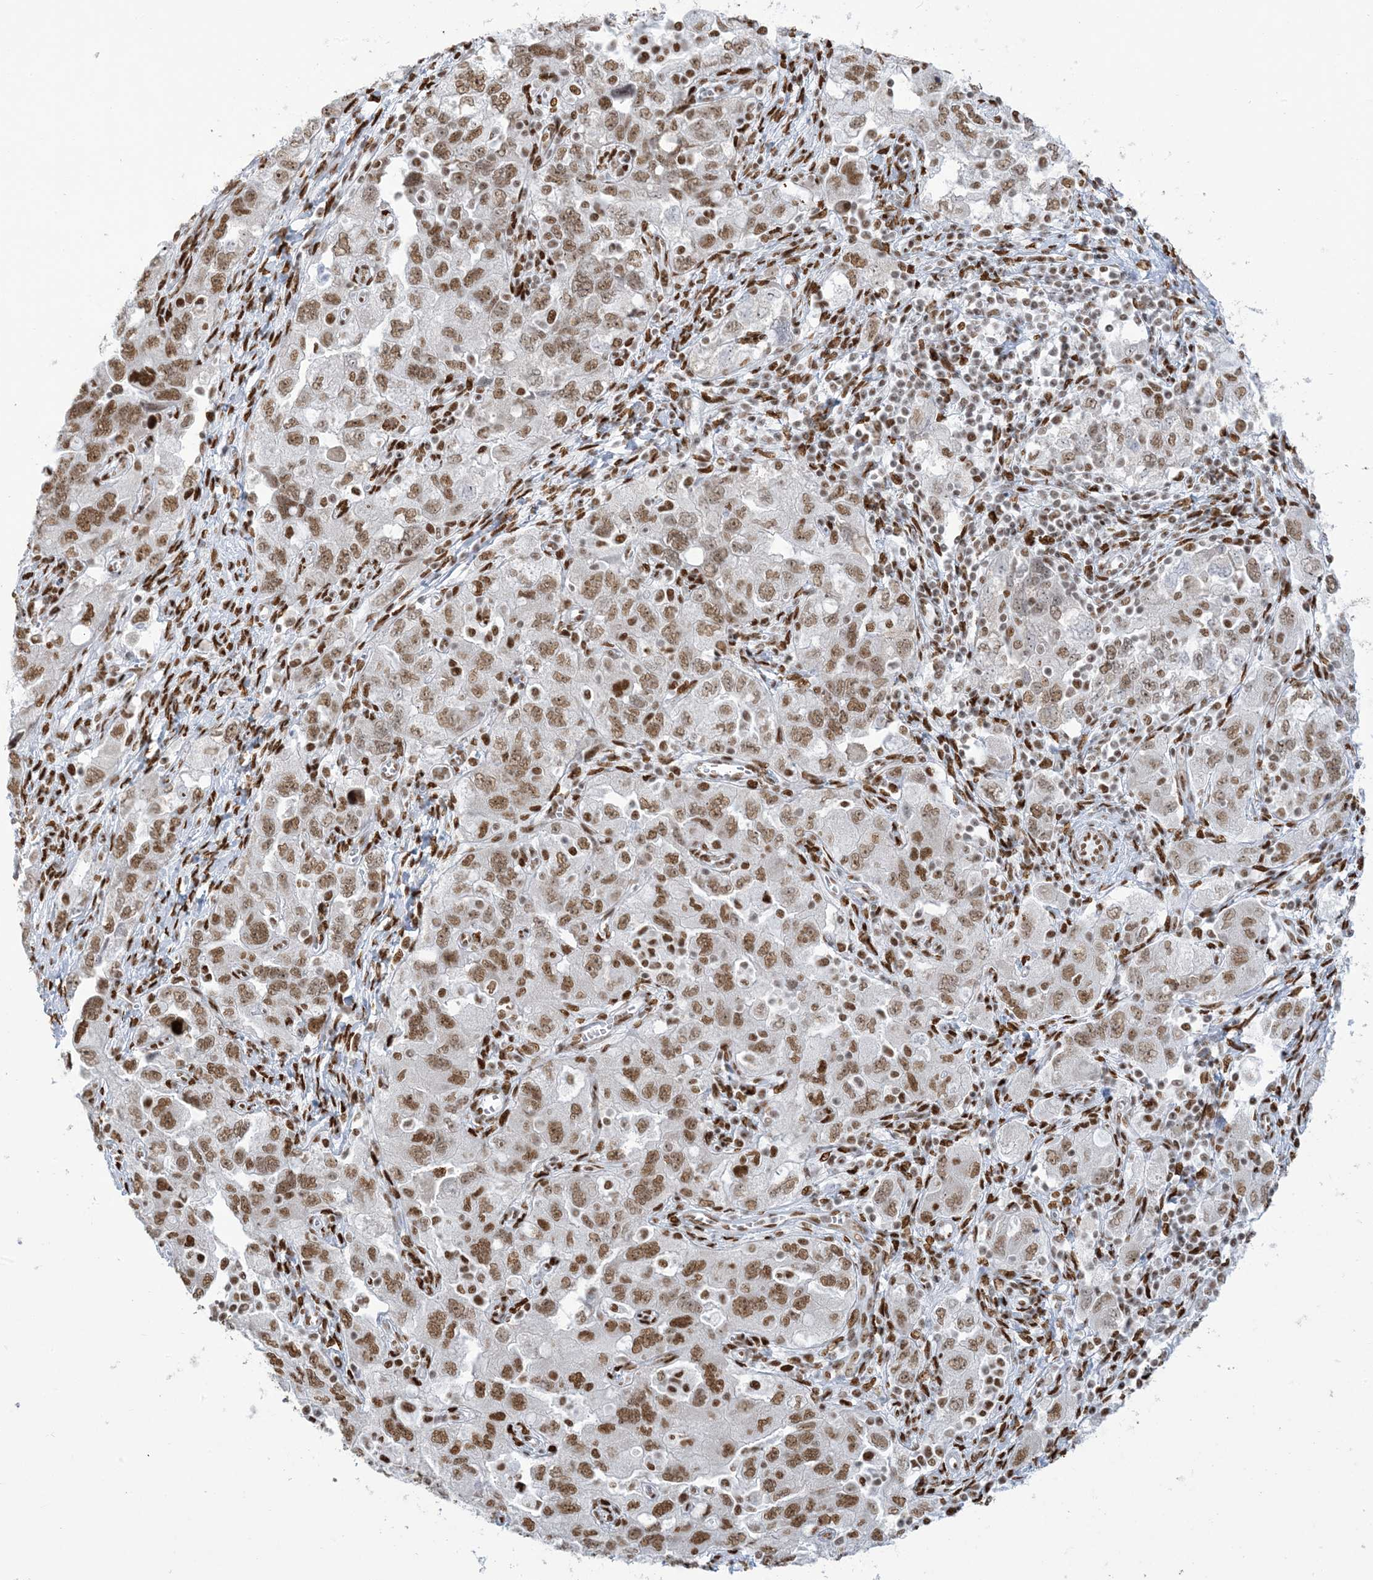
{"staining": {"intensity": "moderate", "quantity": ">75%", "location": "nuclear"}, "tissue": "ovarian cancer", "cell_type": "Tumor cells", "image_type": "cancer", "snomed": [{"axis": "morphology", "description": "Carcinoma, NOS"}, {"axis": "morphology", "description": "Cystadenocarcinoma, serous, NOS"}, {"axis": "topography", "description": "Ovary"}], "caption": "Immunohistochemical staining of human ovarian serous cystadenocarcinoma demonstrates moderate nuclear protein staining in approximately >75% of tumor cells.", "gene": "STAG1", "patient": {"sex": "female", "age": 69}}